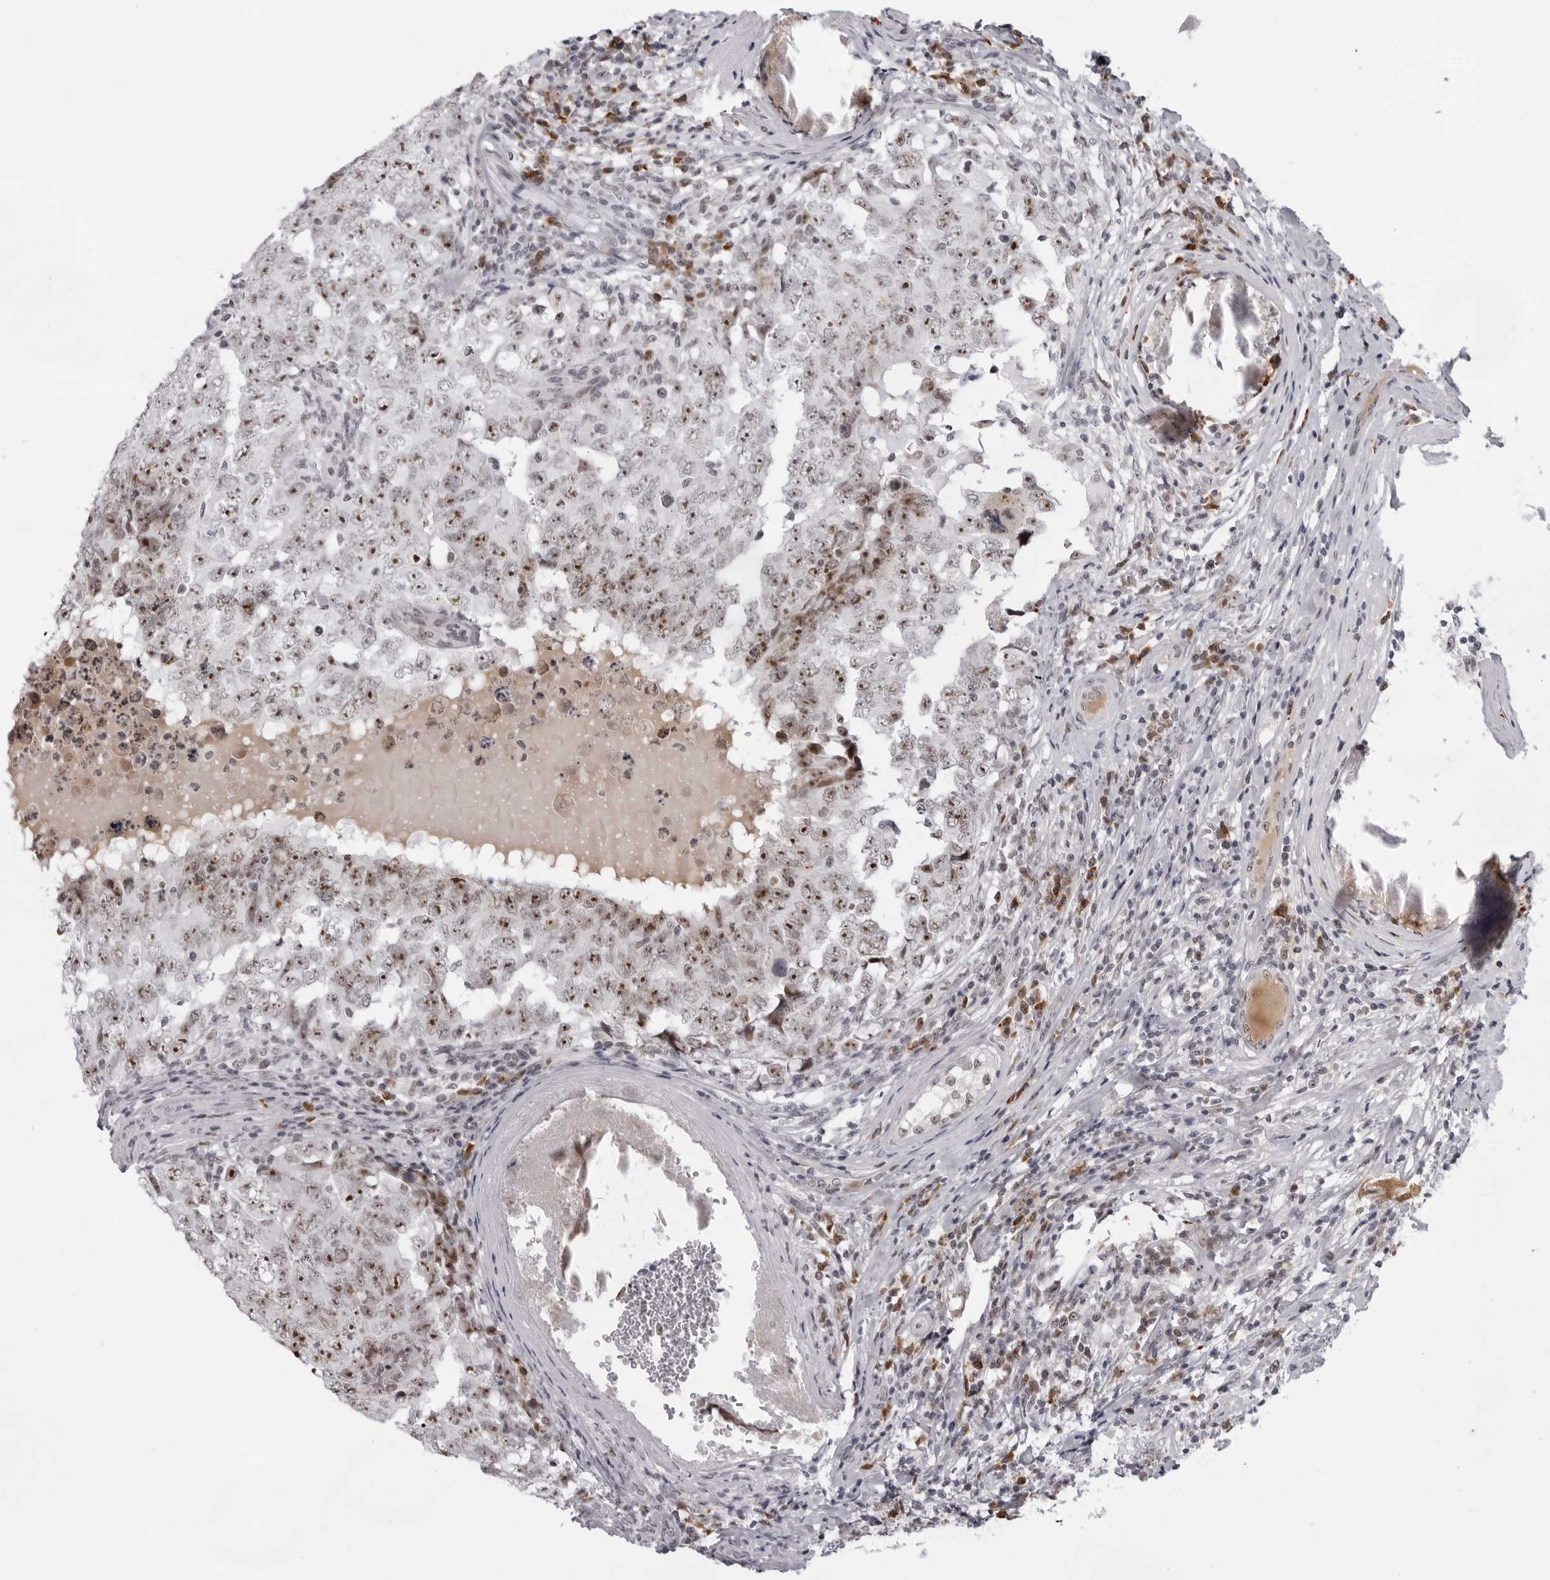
{"staining": {"intensity": "strong", "quantity": ">75%", "location": "nuclear"}, "tissue": "testis cancer", "cell_type": "Tumor cells", "image_type": "cancer", "snomed": [{"axis": "morphology", "description": "Carcinoma, Embryonal, NOS"}, {"axis": "topography", "description": "Testis"}], "caption": "Brown immunohistochemical staining in human testis embryonal carcinoma shows strong nuclear staining in approximately >75% of tumor cells. (DAB (3,3'-diaminobenzidine) = brown stain, brightfield microscopy at high magnification).", "gene": "EXOSC10", "patient": {"sex": "male", "age": 26}}